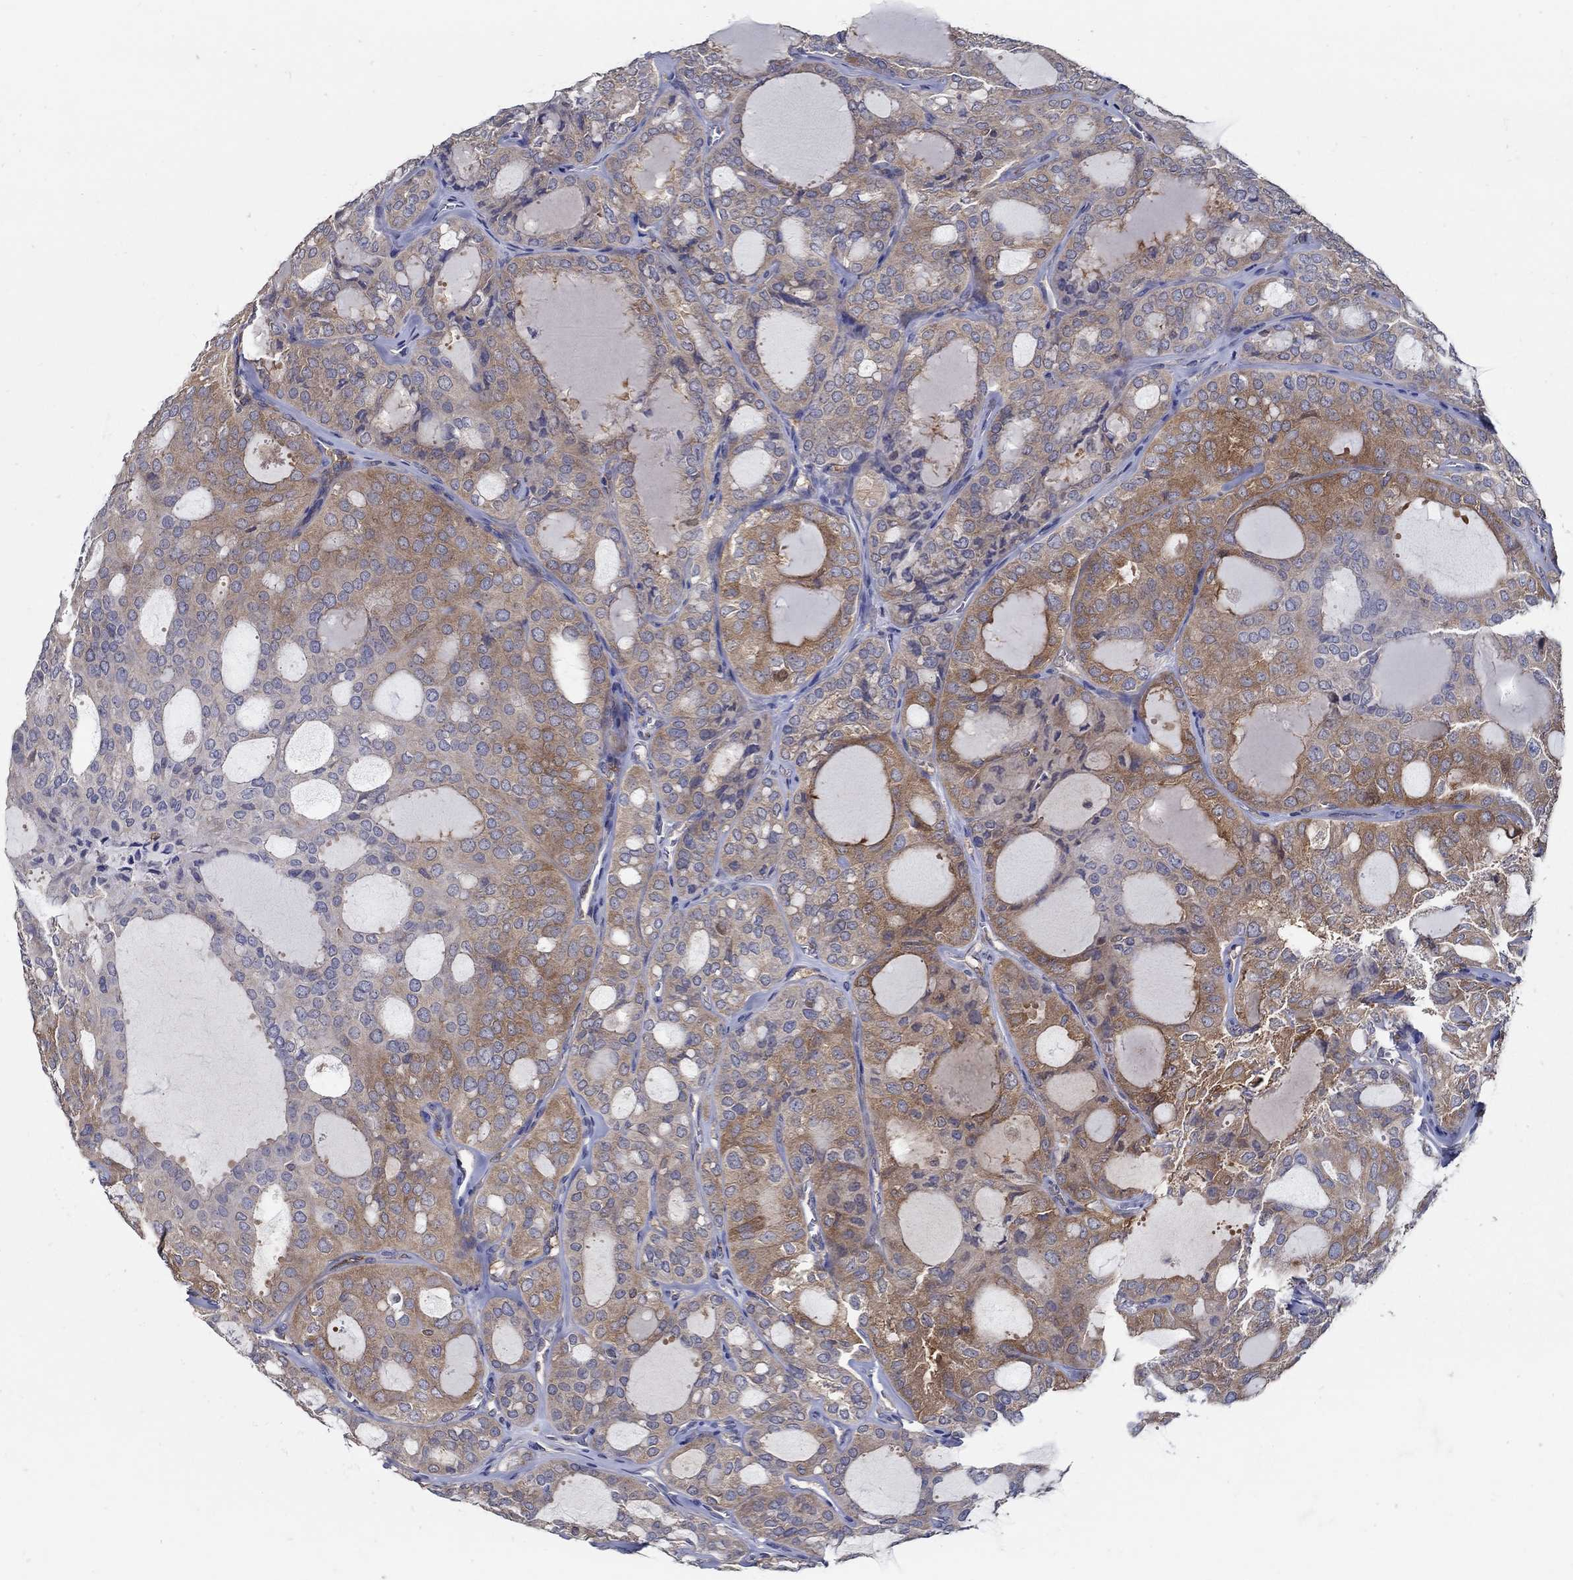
{"staining": {"intensity": "moderate", "quantity": ">75%", "location": "cytoplasmic/membranous"}, "tissue": "thyroid cancer", "cell_type": "Tumor cells", "image_type": "cancer", "snomed": [{"axis": "morphology", "description": "Follicular adenoma carcinoma, NOS"}, {"axis": "topography", "description": "Thyroid gland"}], "caption": "The immunohistochemical stain shows moderate cytoplasmic/membranous expression in tumor cells of thyroid cancer tissue. The protein is stained brown, and the nuclei are stained in blue (DAB (3,3'-diaminobenzidine) IHC with brightfield microscopy, high magnification).", "gene": "MTHFR", "patient": {"sex": "male", "age": 75}}